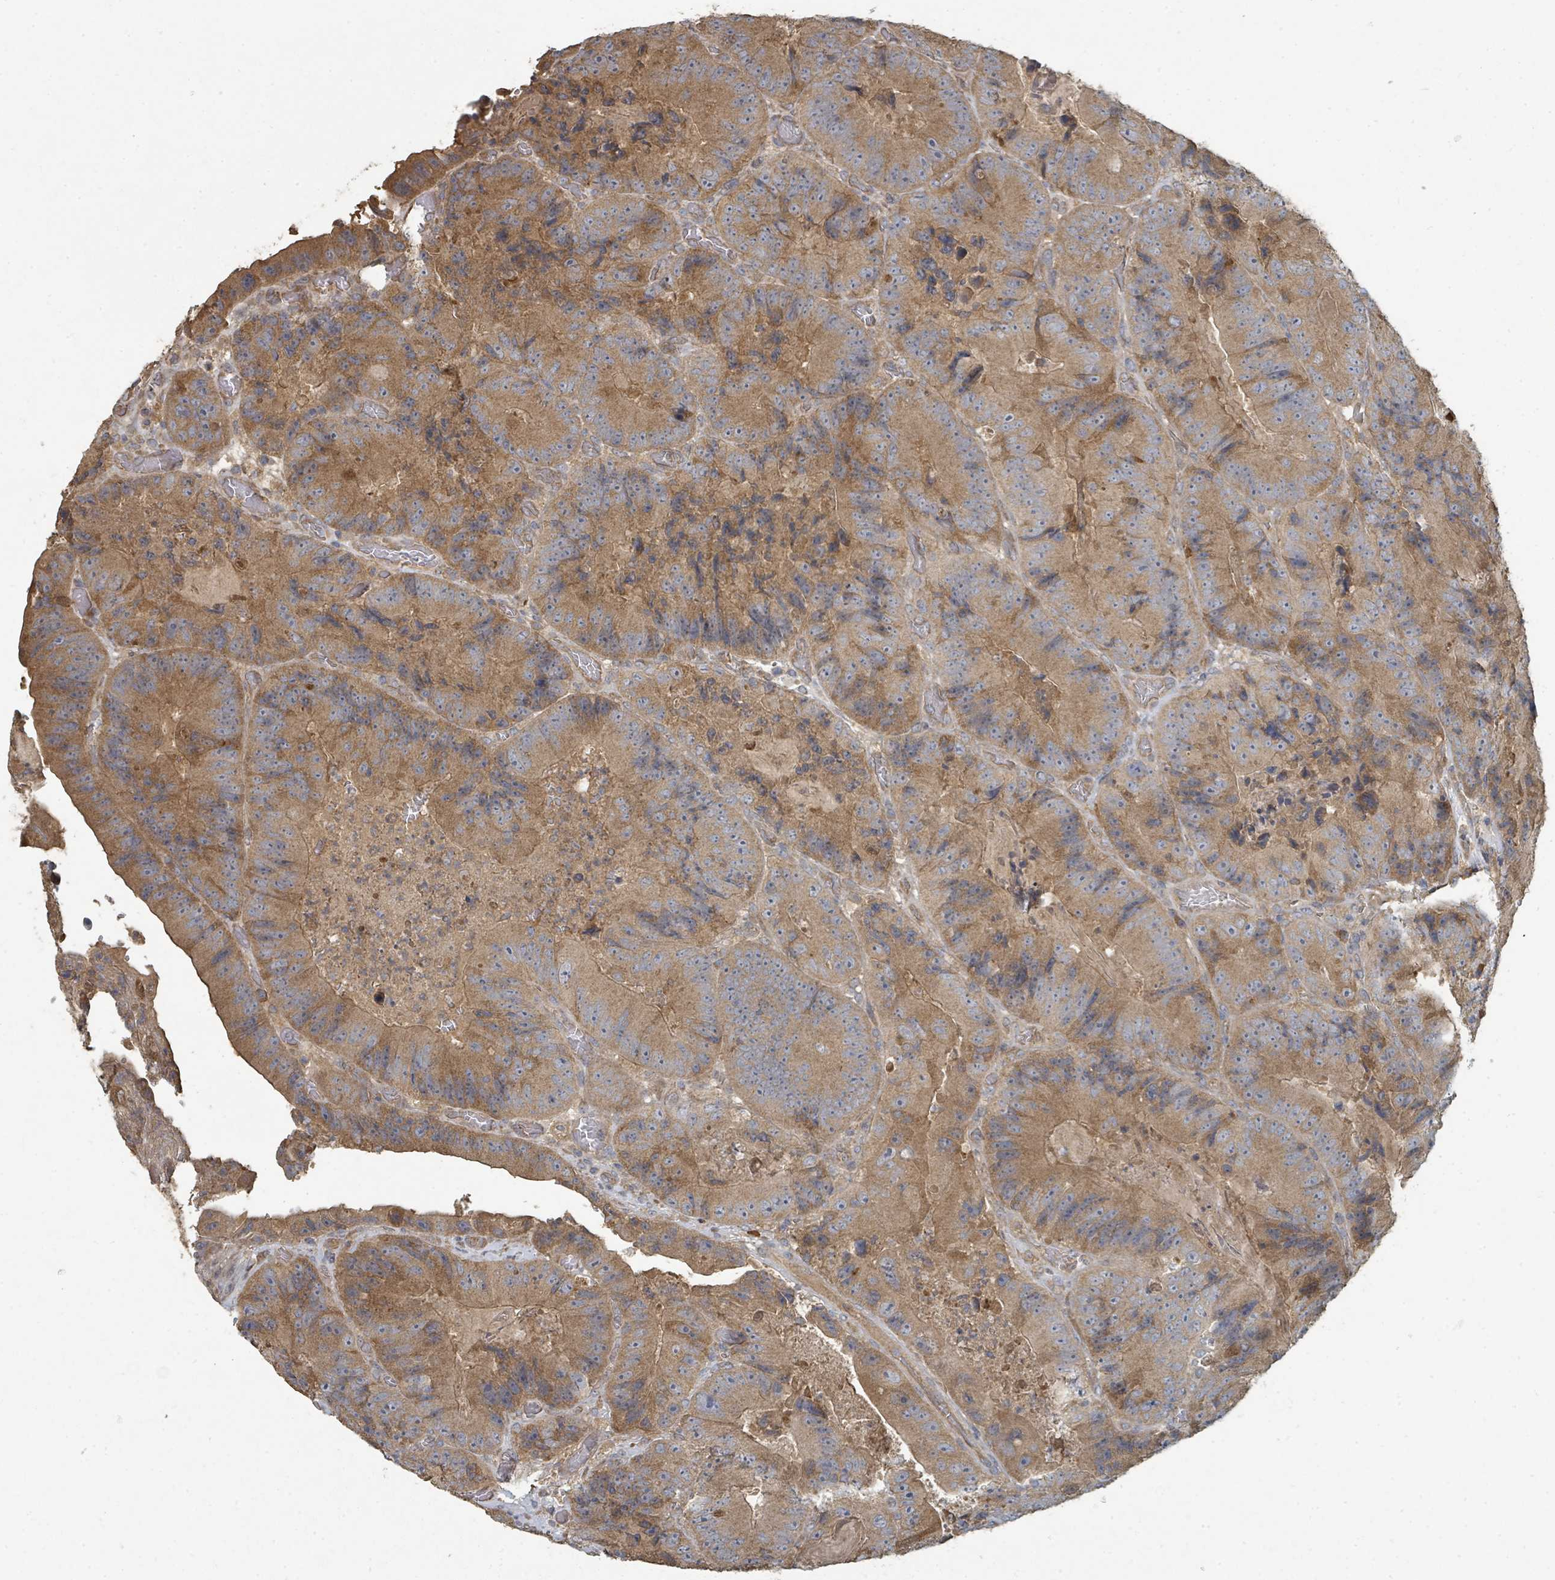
{"staining": {"intensity": "moderate", "quantity": ">75%", "location": "cytoplasmic/membranous"}, "tissue": "colorectal cancer", "cell_type": "Tumor cells", "image_type": "cancer", "snomed": [{"axis": "morphology", "description": "Adenocarcinoma, NOS"}, {"axis": "topography", "description": "Colon"}], "caption": "Colorectal cancer was stained to show a protein in brown. There is medium levels of moderate cytoplasmic/membranous expression in approximately >75% of tumor cells. (Stains: DAB in brown, nuclei in blue, Microscopy: brightfield microscopy at high magnification).", "gene": "WDFY1", "patient": {"sex": "female", "age": 86}}